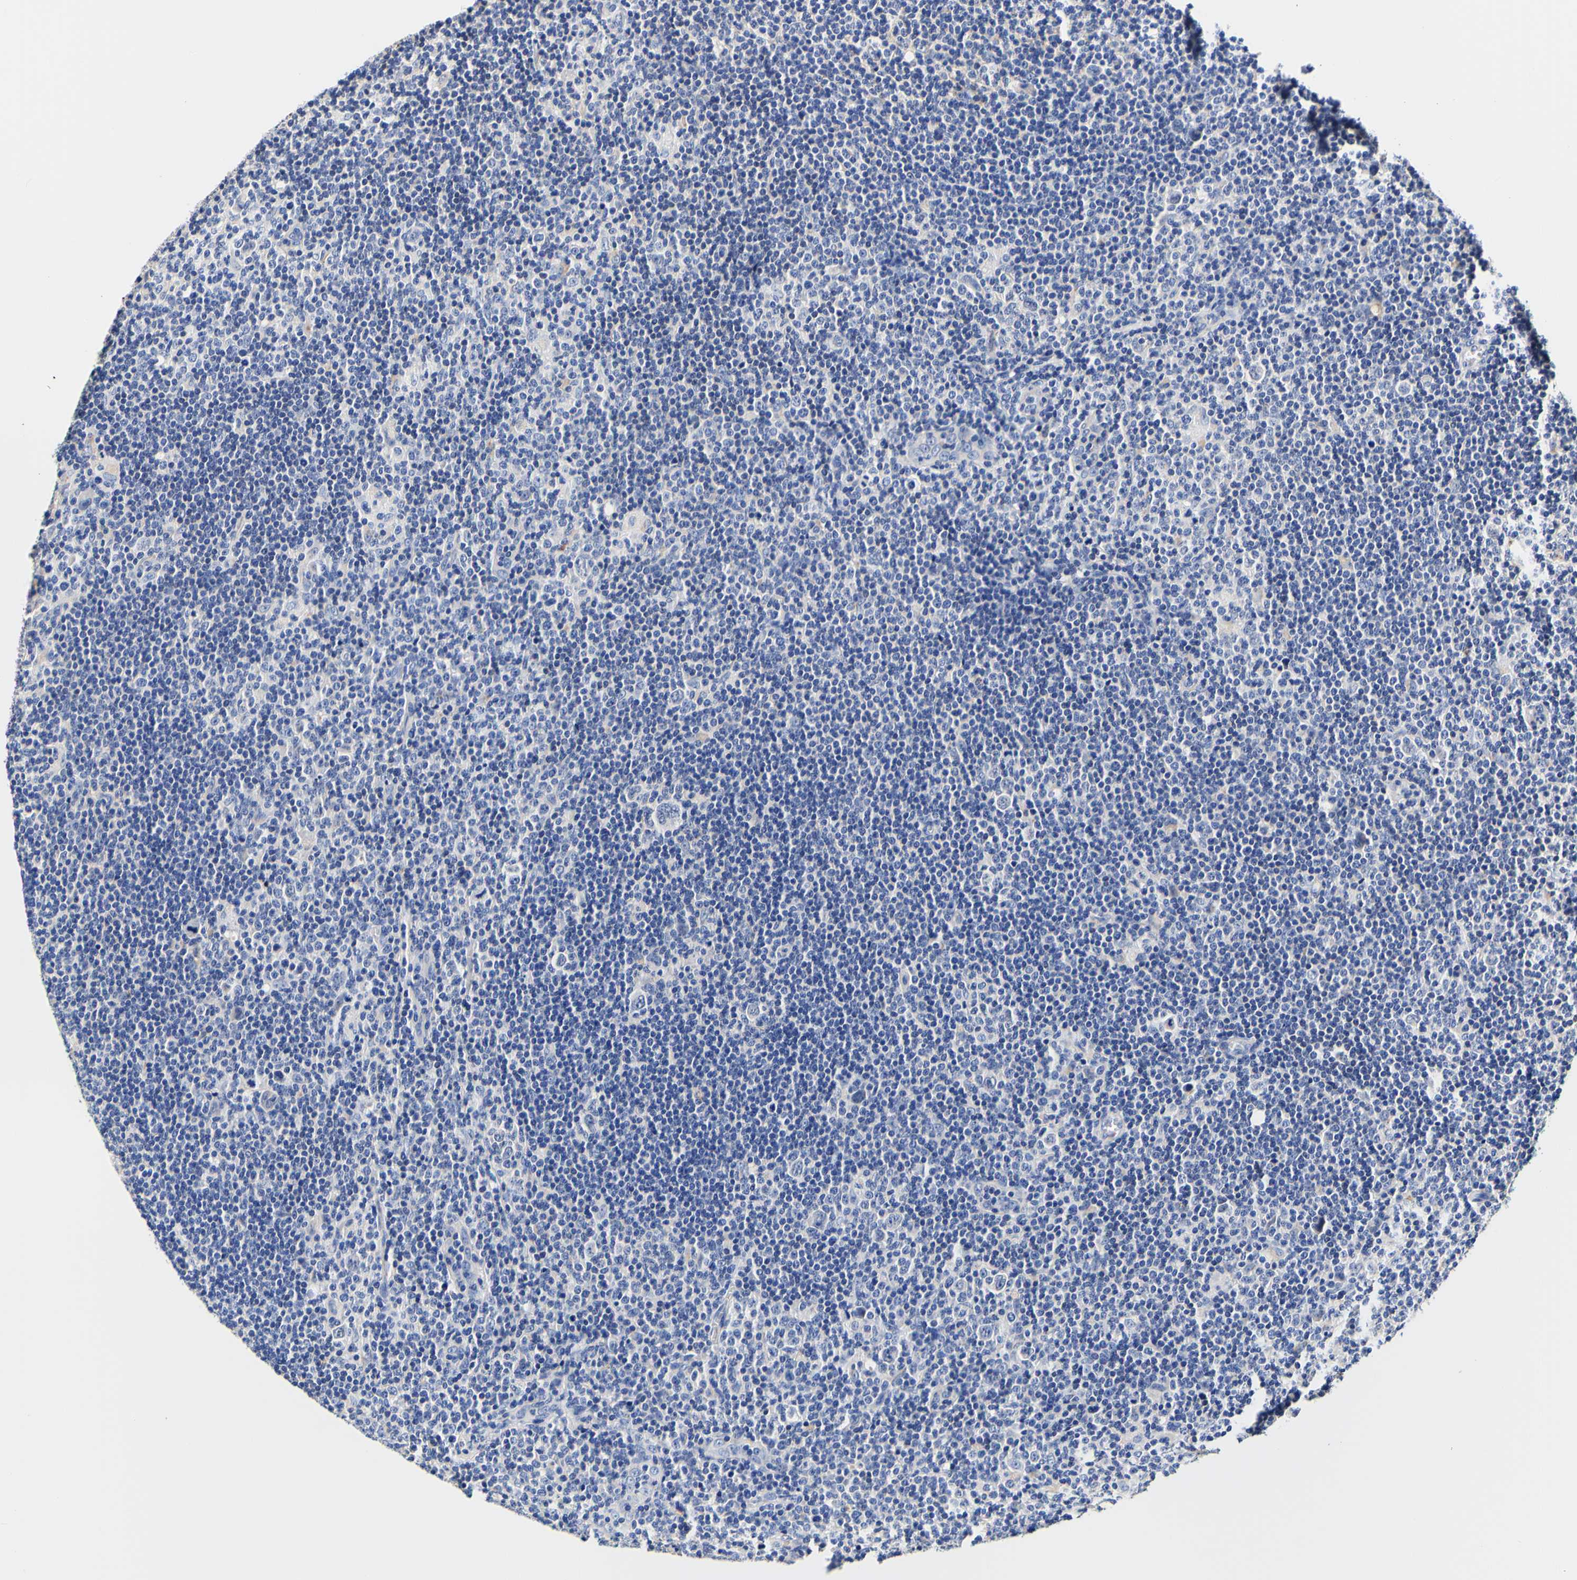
{"staining": {"intensity": "negative", "quantity": "none", "location": "none"}, "tissue": "lymphoma", "cell_type": "Tumor cells", "image_type": "cancer", "snomed": [{"axis": "morphology", "description": "Hodgkin's disease, NOS"}, {"axis": "topography", "description": "Lymph node"}], "caption": "Tumor cells show no significant protein expression in Hodgkin's disease.", "gene": "CAMK4", "patient": {"sex": "female", "age": 57}}